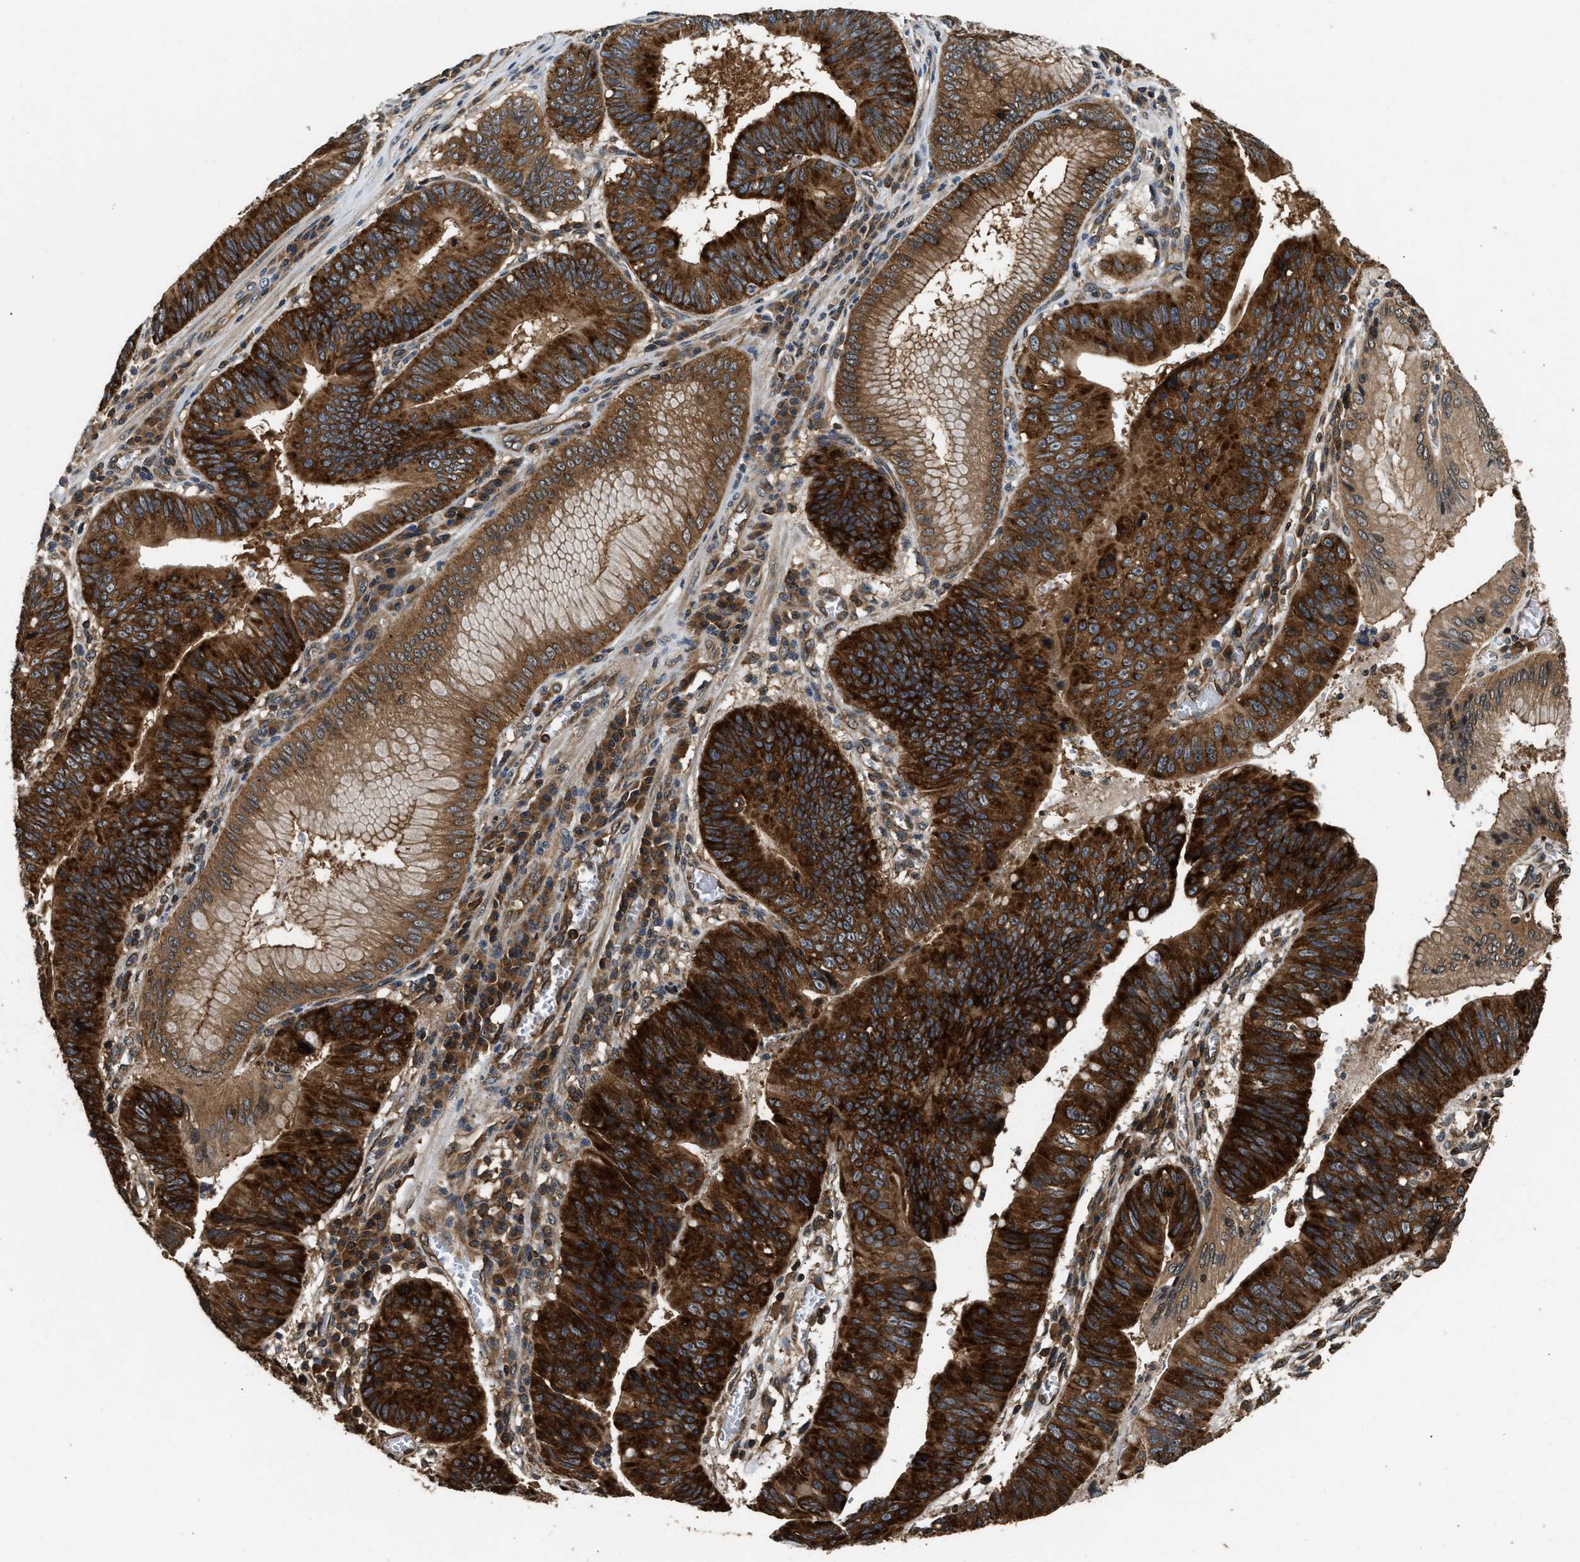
{"staining": {"intensity": "strong", "quantity": ">75%", "location": "cytoplasmic/membranous"}, "tissue": "stomach cancer", "cell_type": "Tumor cells", "image_type": "cancer", "snomed": [{"axis": "morphology", "description": "Adenocarcinoma, NOS"}, {"axis": "topography", "description": "Stomach"}], "caption": "High-power microscopy captured an immunohistochemistry (IHC) micrograph of adenocarcinoma (stomach), revealing strong cytoplasmic/membranous expression in approximately >75% of tumor cells. Using DAB (3,3'-diaminobenzidine) (brown) and hematoxylin (blue) stains, captured at high magnification using brightfield microscopy.", "gene": "DNAJC2", "patient": {"sex": "male", "age": 59}}